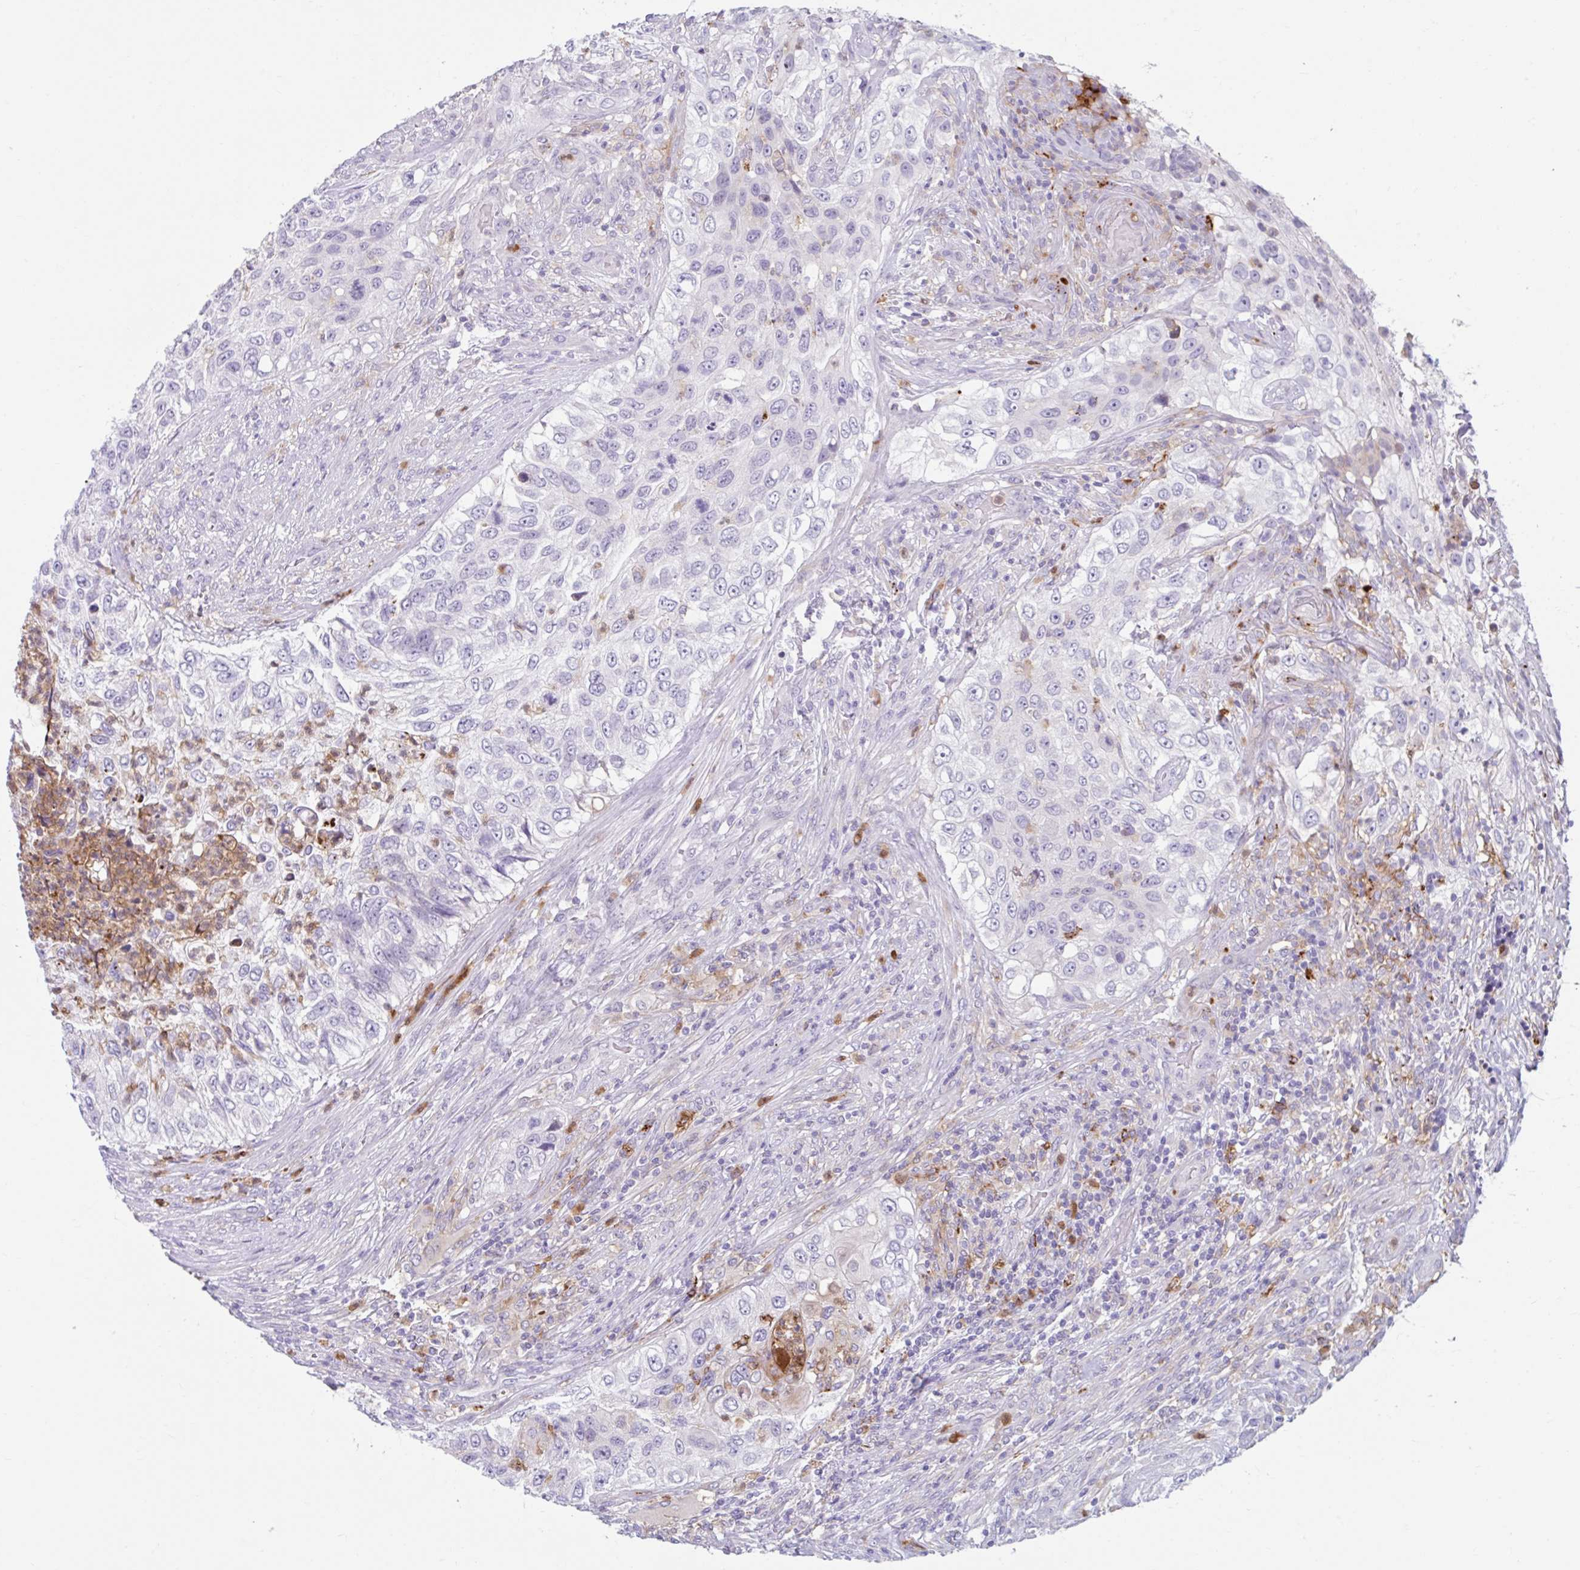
{"staining": {"intensity": "negative", "quantity": "none", "location": "none"}, "tissue": "urothelial cancer", "cell_type": "Tumor cells", "image_type": "cancer", "snomed": [{"axis": "morphology", "description": "Urothelial carcinoma, High grade"}, {"axis": "topography", "description": "Urinary bladder"}], "caption": "Image shows no protein staining in tumor cells of urothelial cancer tissue.", "gene": "CEP120", "patient": {"sex": "female", "age": 60}}